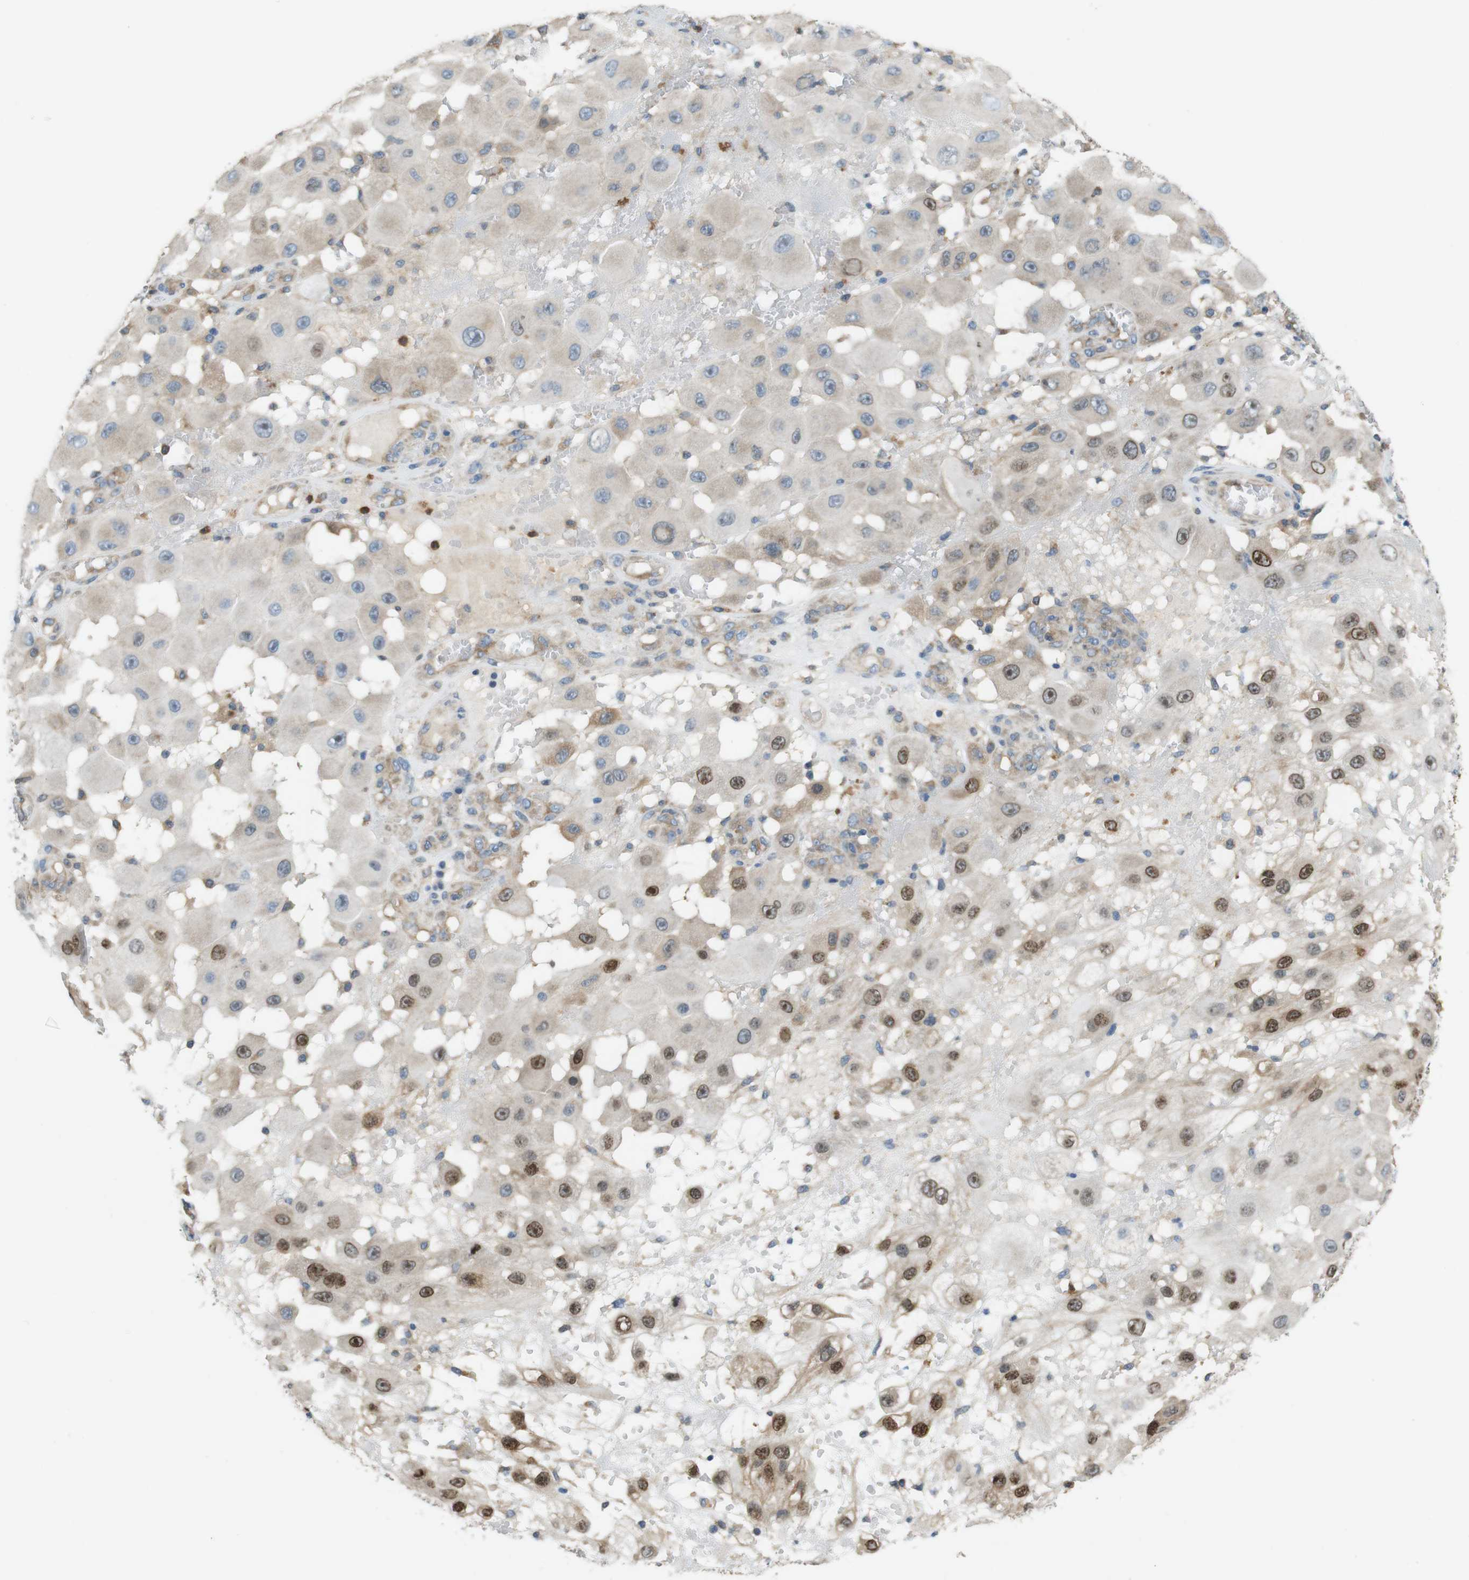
{"staining": {"intensity": "moderate", "quantity": "25%-75%", "location": "cytoplasmic/membranous"}, "tissue": "melanoma", "cell_type": "Tumor cells", "image_type": "cancer", "snomed": [{"axis": "morphology", "description": "Malignant melanoma, NOS"}, {"axis": "topography", "description": "Skin"}], "caption": "This micrograph reveals immunohistochemistry (IHC) staining of malignant melanoma, with medium moderate cytoplasmic/membranous positivity in about 25%-75% of tumor cells.", "gene": "PCDH10", "patient": {"sex": "female", "age": 81}}